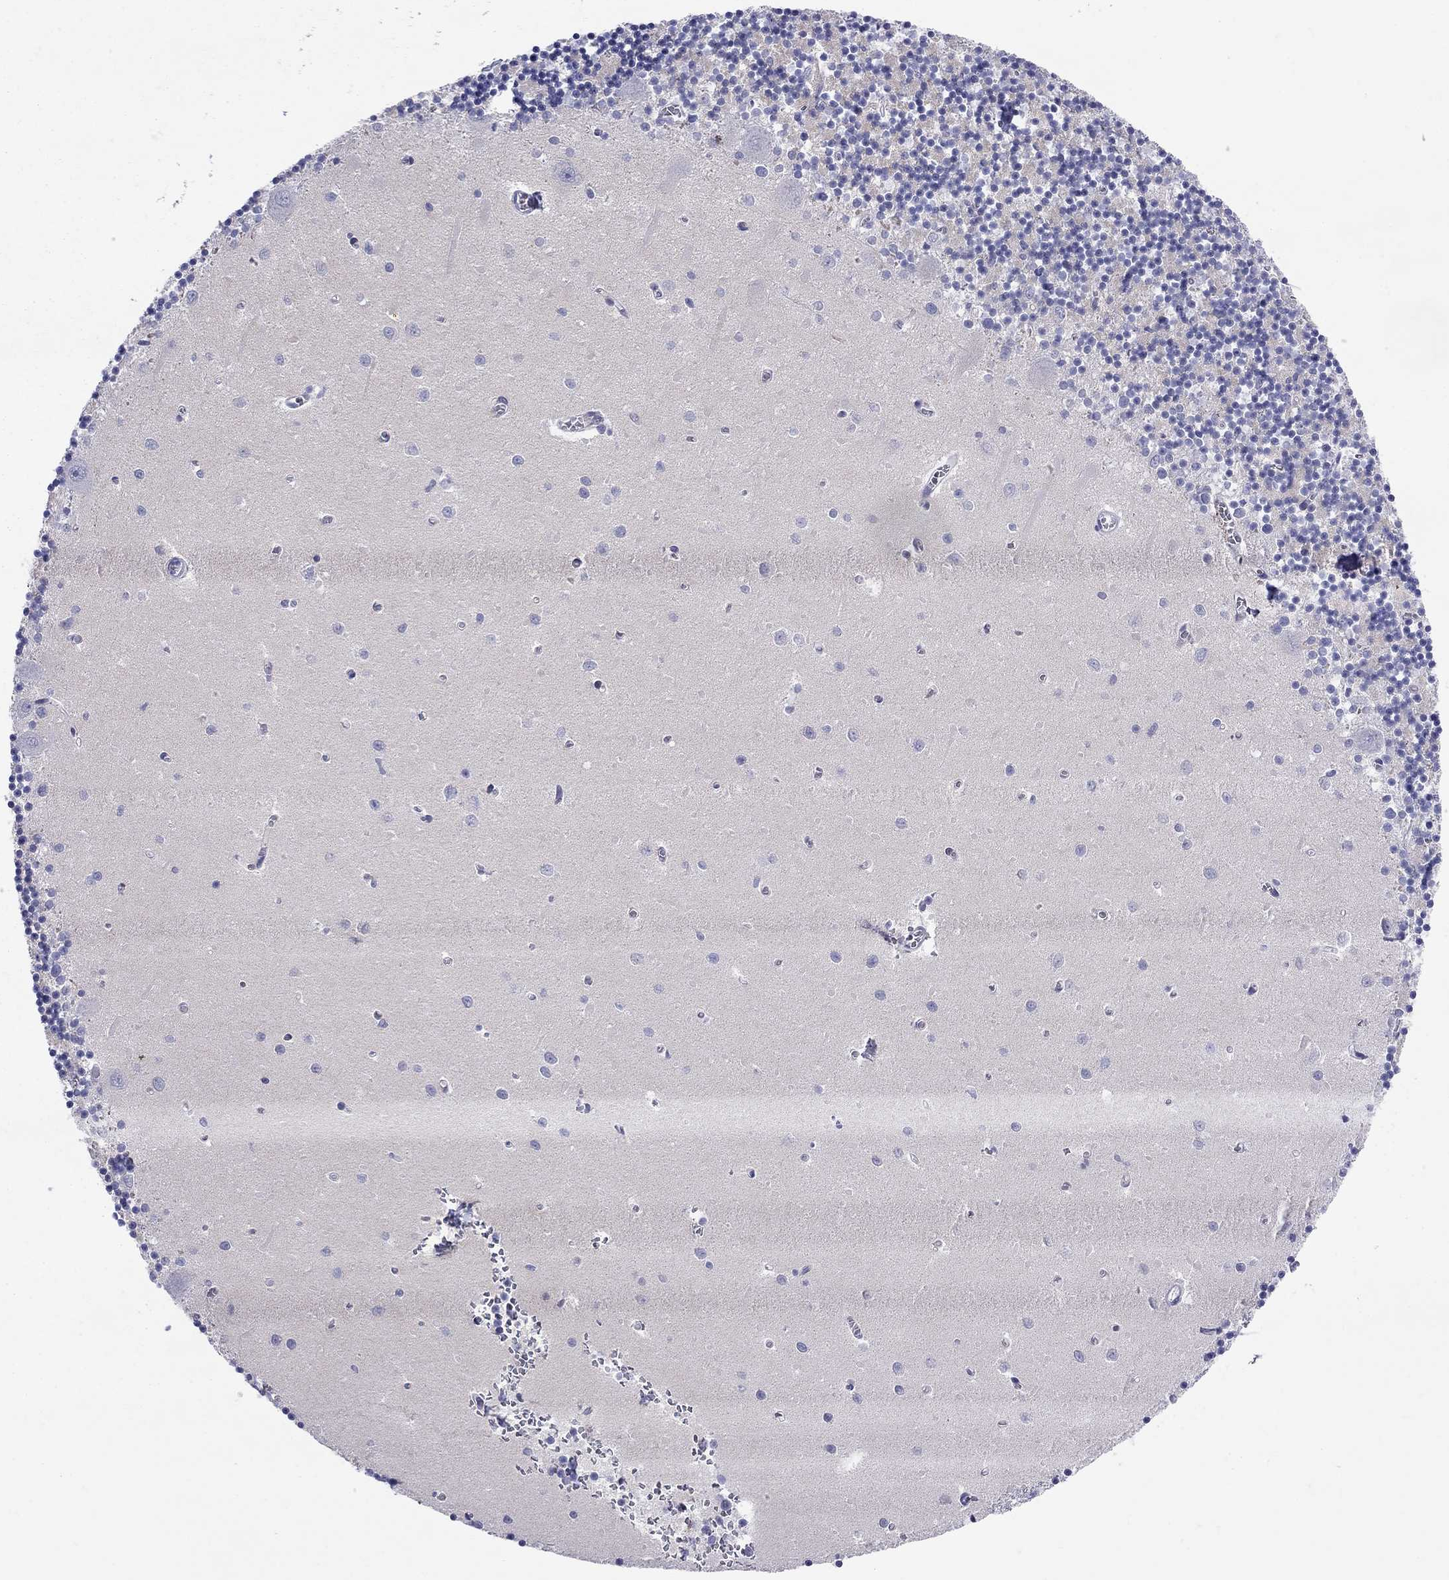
{"staining": {"intensity": "negative", "quantity": "none", "location": "none"}, "tissue": "cerebellum", "cell_type": "Cells in granular layer", "image_type": "normal", "snomed": [{"axis": "morphology", "description": "Normal tissue, NOS"}, {"axis": "topography", "description": "Cerebellum"}], "caption": "High power microscopy micrograph of an immunohistochemistry photomicrograph of unremarkable cerebellum, revealing no significant staining in cells in granular layer.", "gene": "SLC46A2", "patient": {"sex": "female", "age": 64}}